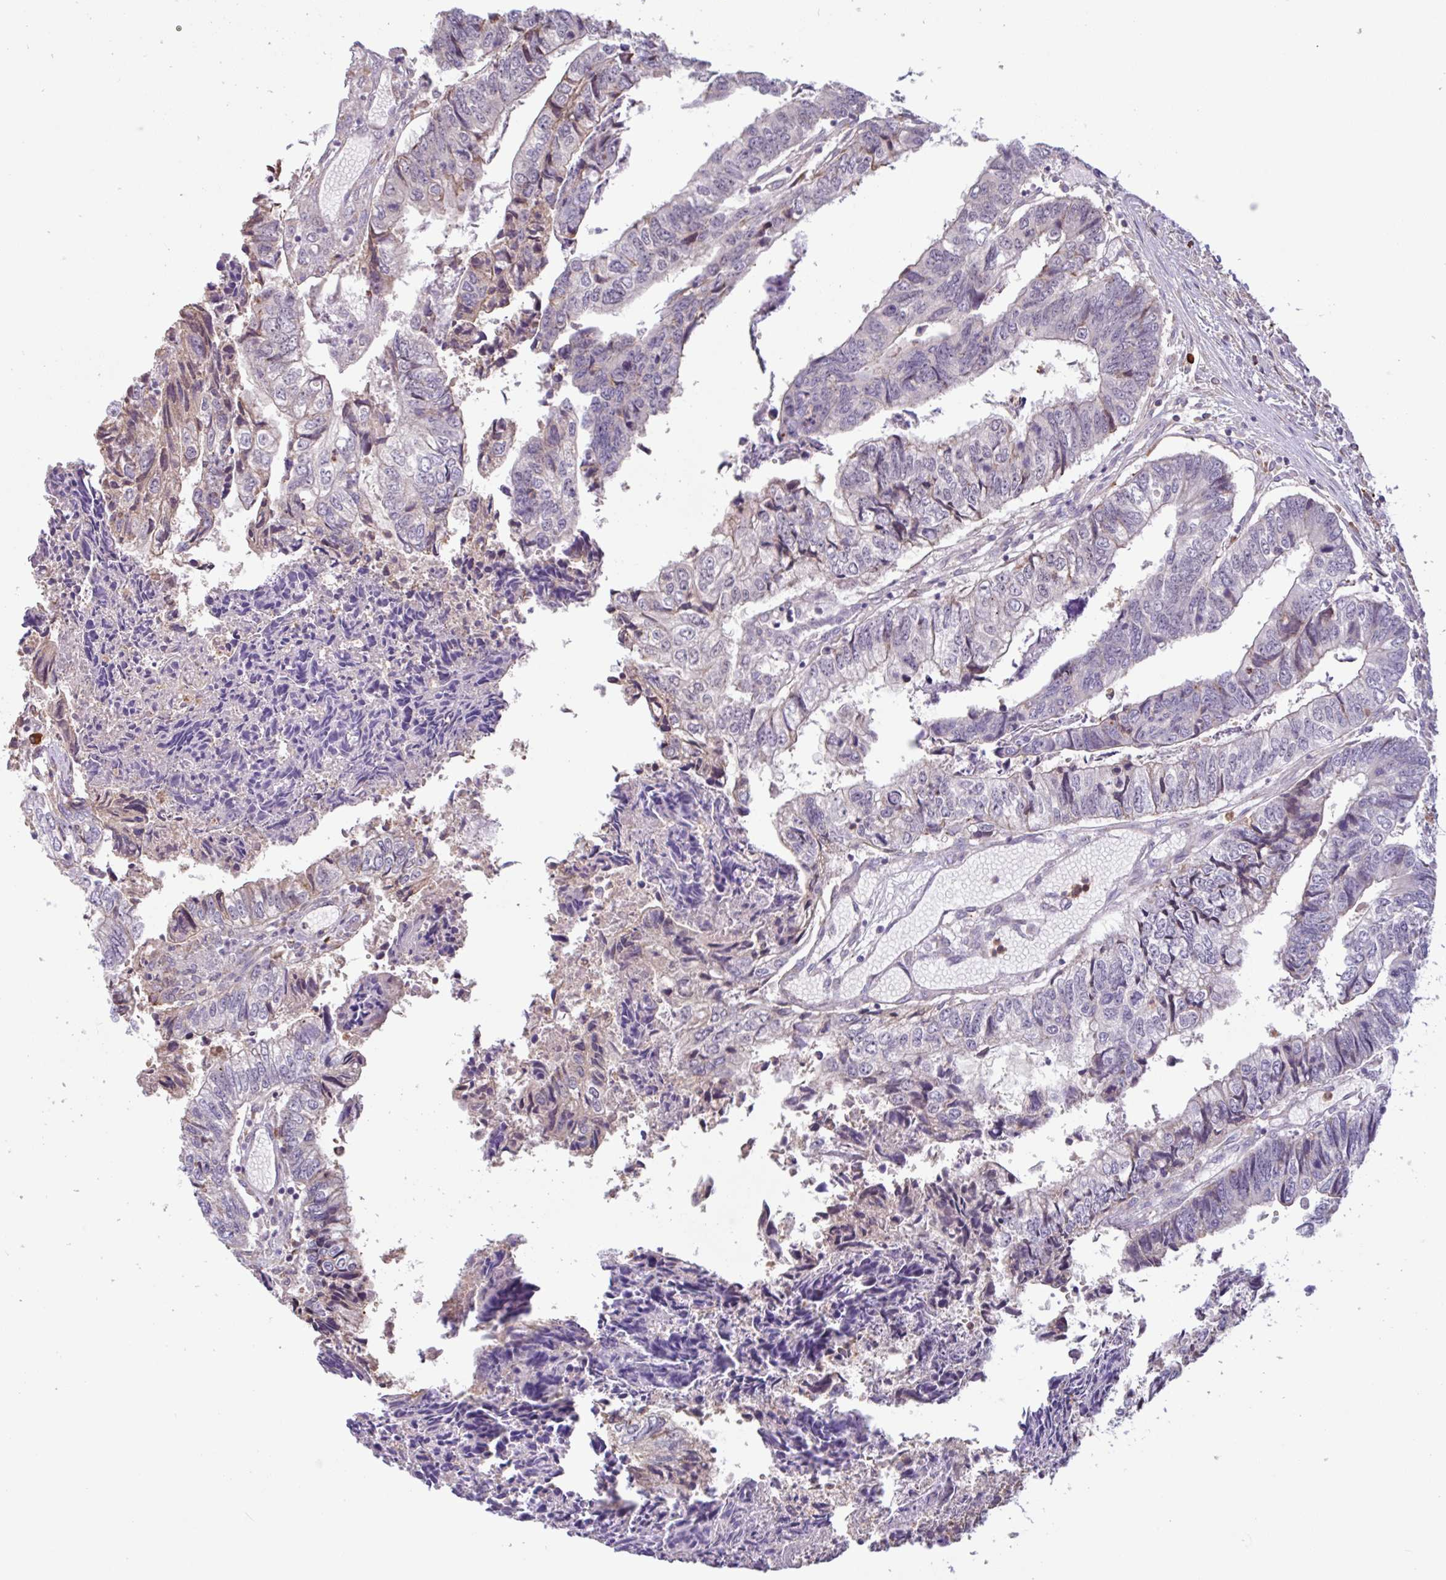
{"staining": {"intensity": "negative", "quantity": "none", "location": "none"}, "tissue": "colorectal cancer", "cell_type": "Tumor cells", "image_type": "cancer", "snomed": [{"axis": "morphology", "description": "Adenocarcinoma, NOS"}, {"axis": "topography", "description": "Colon"}], "caption": "Tumor cells show no significant expression in adenocarcinoma (colorectal).", "gene": "TAF1D", "patient": {"sex": "male", "age": 86}}